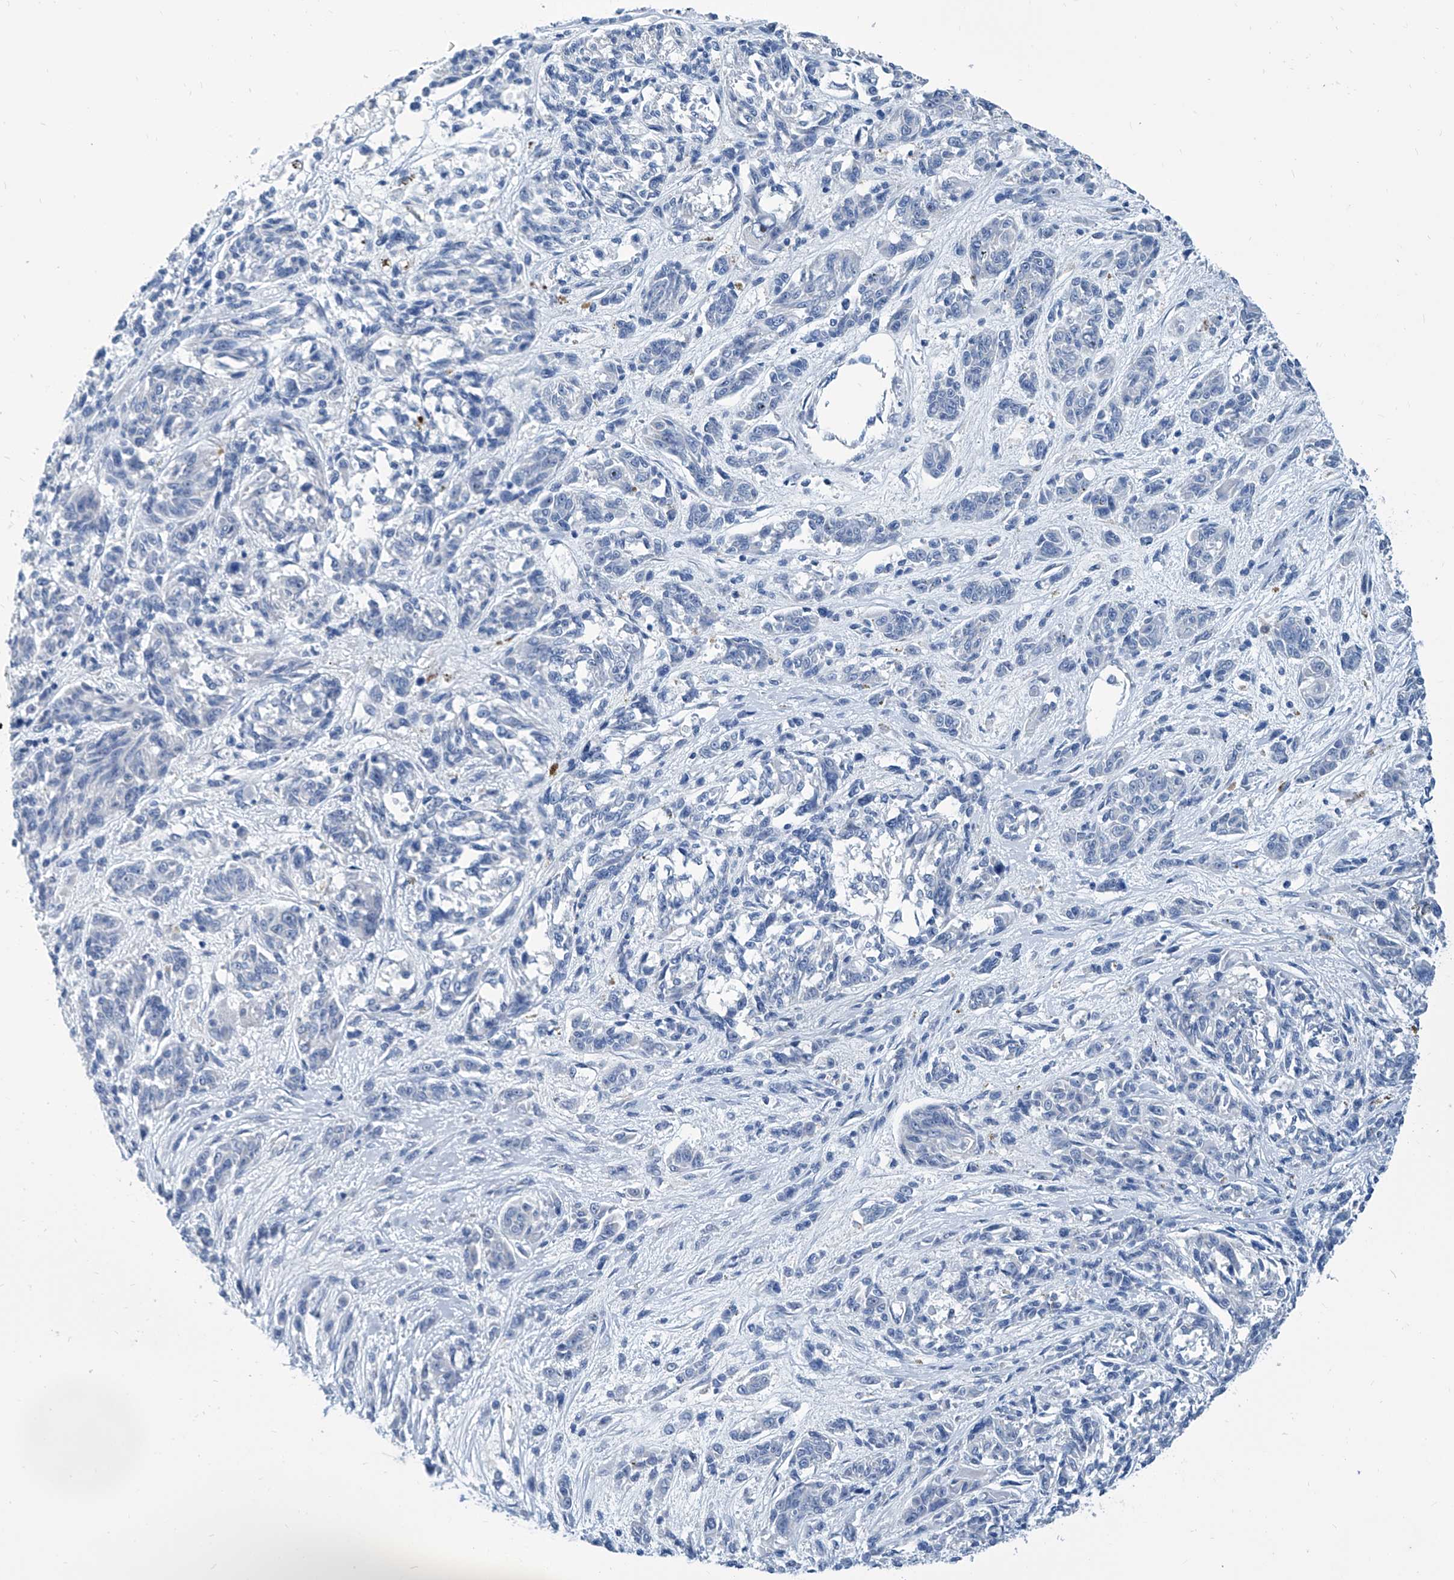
{"staining": {"intensity": "negative", "quantity": "none", "location": "none"}, "tissue": "melanoma", "cell_type": "Tumor cells", "image_type": "cancer", "snomed": [{"axis": "morphology", "description": "Malignant melanoma, NOS"}, {"axis": "topography", "description": "Skin"}], "caption": "An immunohistochemistry (IHC) image of malignant melanoma is shown. There is no staining in tumor cells of malignant melanoma. The staining is performed using DAB brown chromogen with nuclei counter-stained in using hematoxylin.", "gene": "ZNF519", "patient": {"sex": "male", "age": 53}}